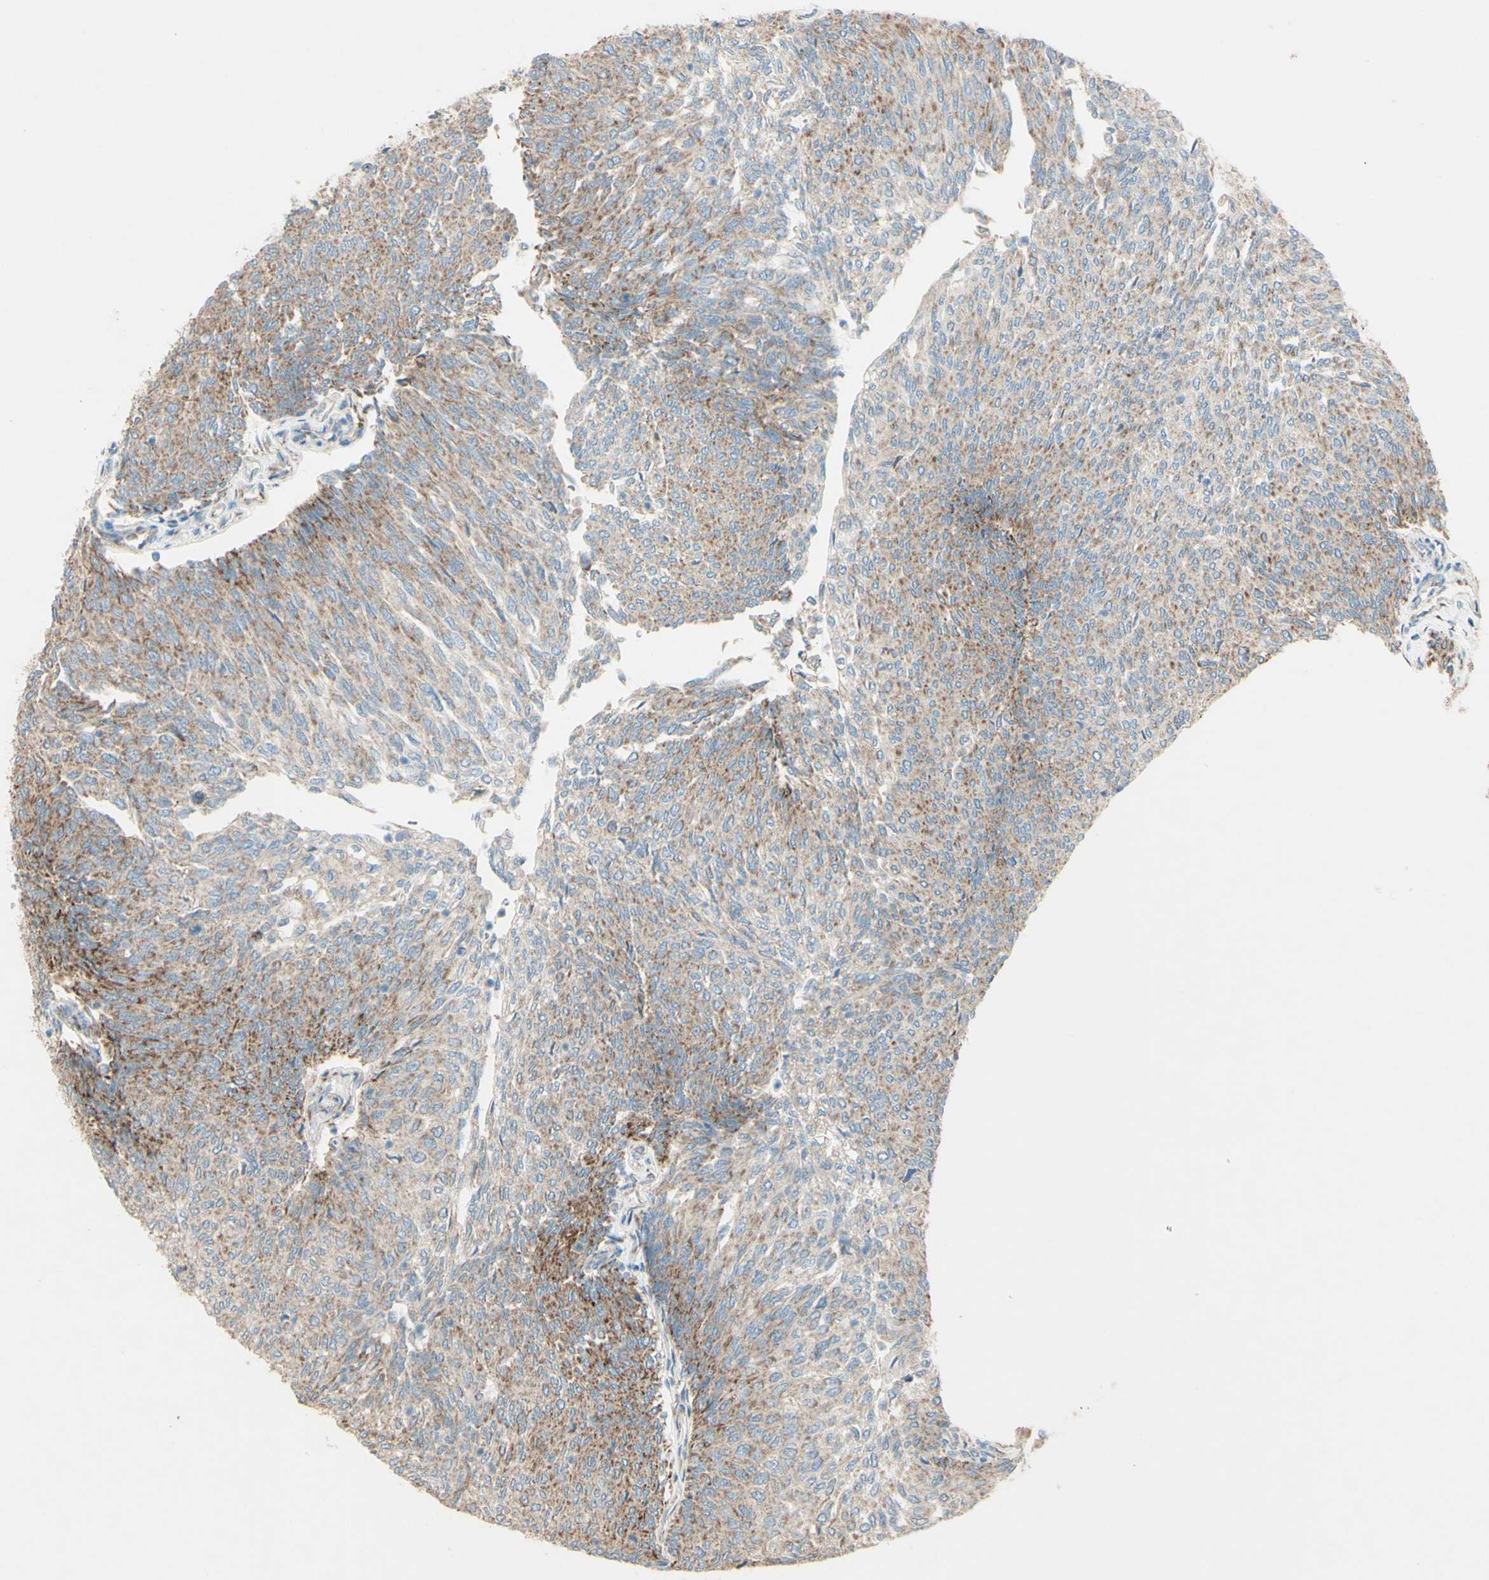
{"staining": {"intensity": "moderate", "quantity": ">75%", "location": "cytoplasmic/membranous"}, "tissue": "urothelial cancer", "cell_type": "Tumor cells", "image_type": "cancer", "snomed": [{"axis": "morphology", "description": "Urothelial carcinoma, Low grade"}, {"axis": "topography", "description": "Urinary bladder"}], "caption": "There is medium levels of moderate cytoplasmic/membranous staining in tumor cells of urothelial carcinoma (low-grade), as demonstrated by immunohistochemical staining (brown color).", "gene": "RHOT1", "patient": {"sex": "female", "age": 79}}